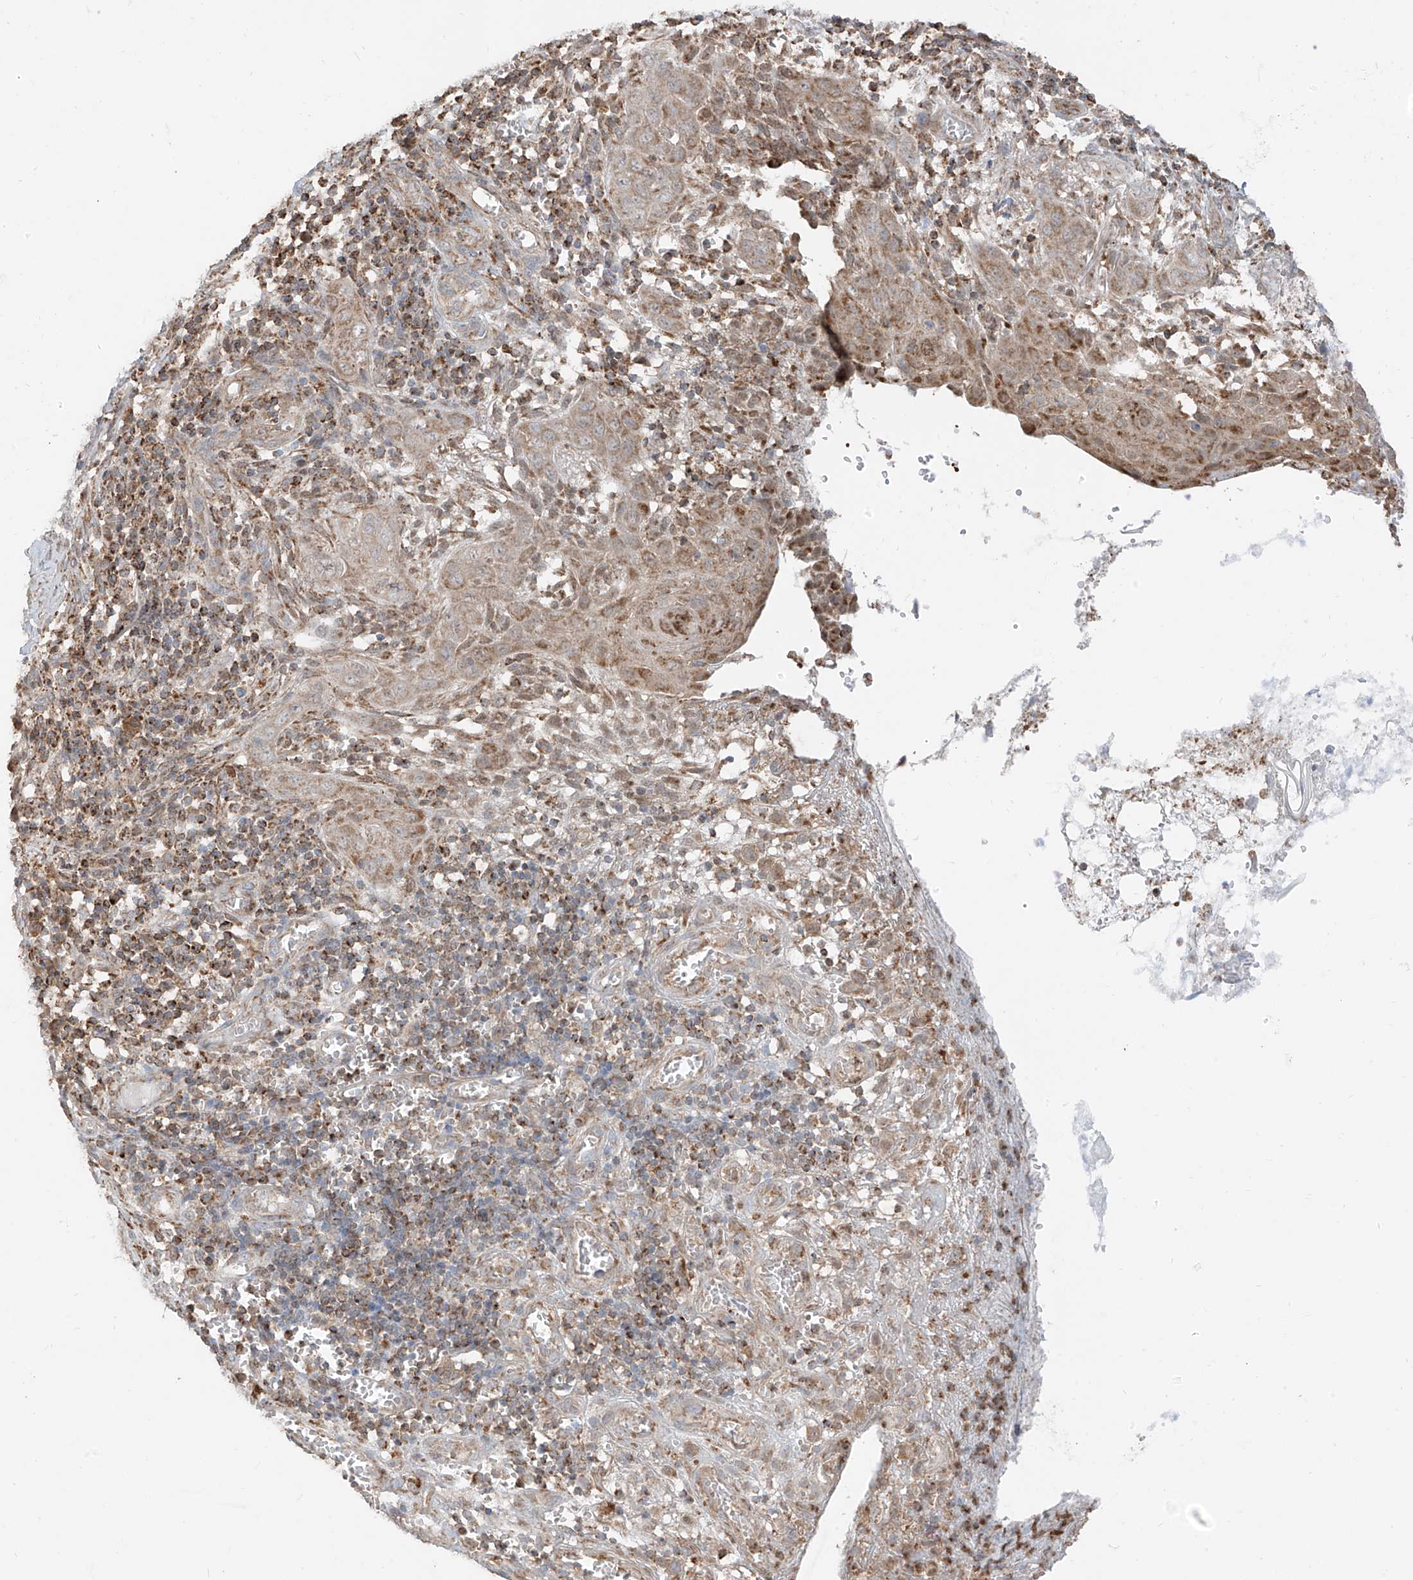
{"staining": {"intensity": "weak", "quantity": ">75%", "location": "cytoplasmic/membranous"}, "tissue": "skin cancer", "cell_type": "Tumor cells", "image_type": "cancer", "snomed": [{"axis": "morphology", "description": "Basal cell carcinoma"}, {"axis": "topography", "description": "Skin"}], "caption": "IHC photomicrograph of skin cancer (basal cell carcinoma) stained for a protein (brown), which reveals low levels of weak cytoplasmic/membranous expression in approximately >75% of tumor cells.", "gene": "ETHE1", "patient": {"sex": "female", "age": 64}}